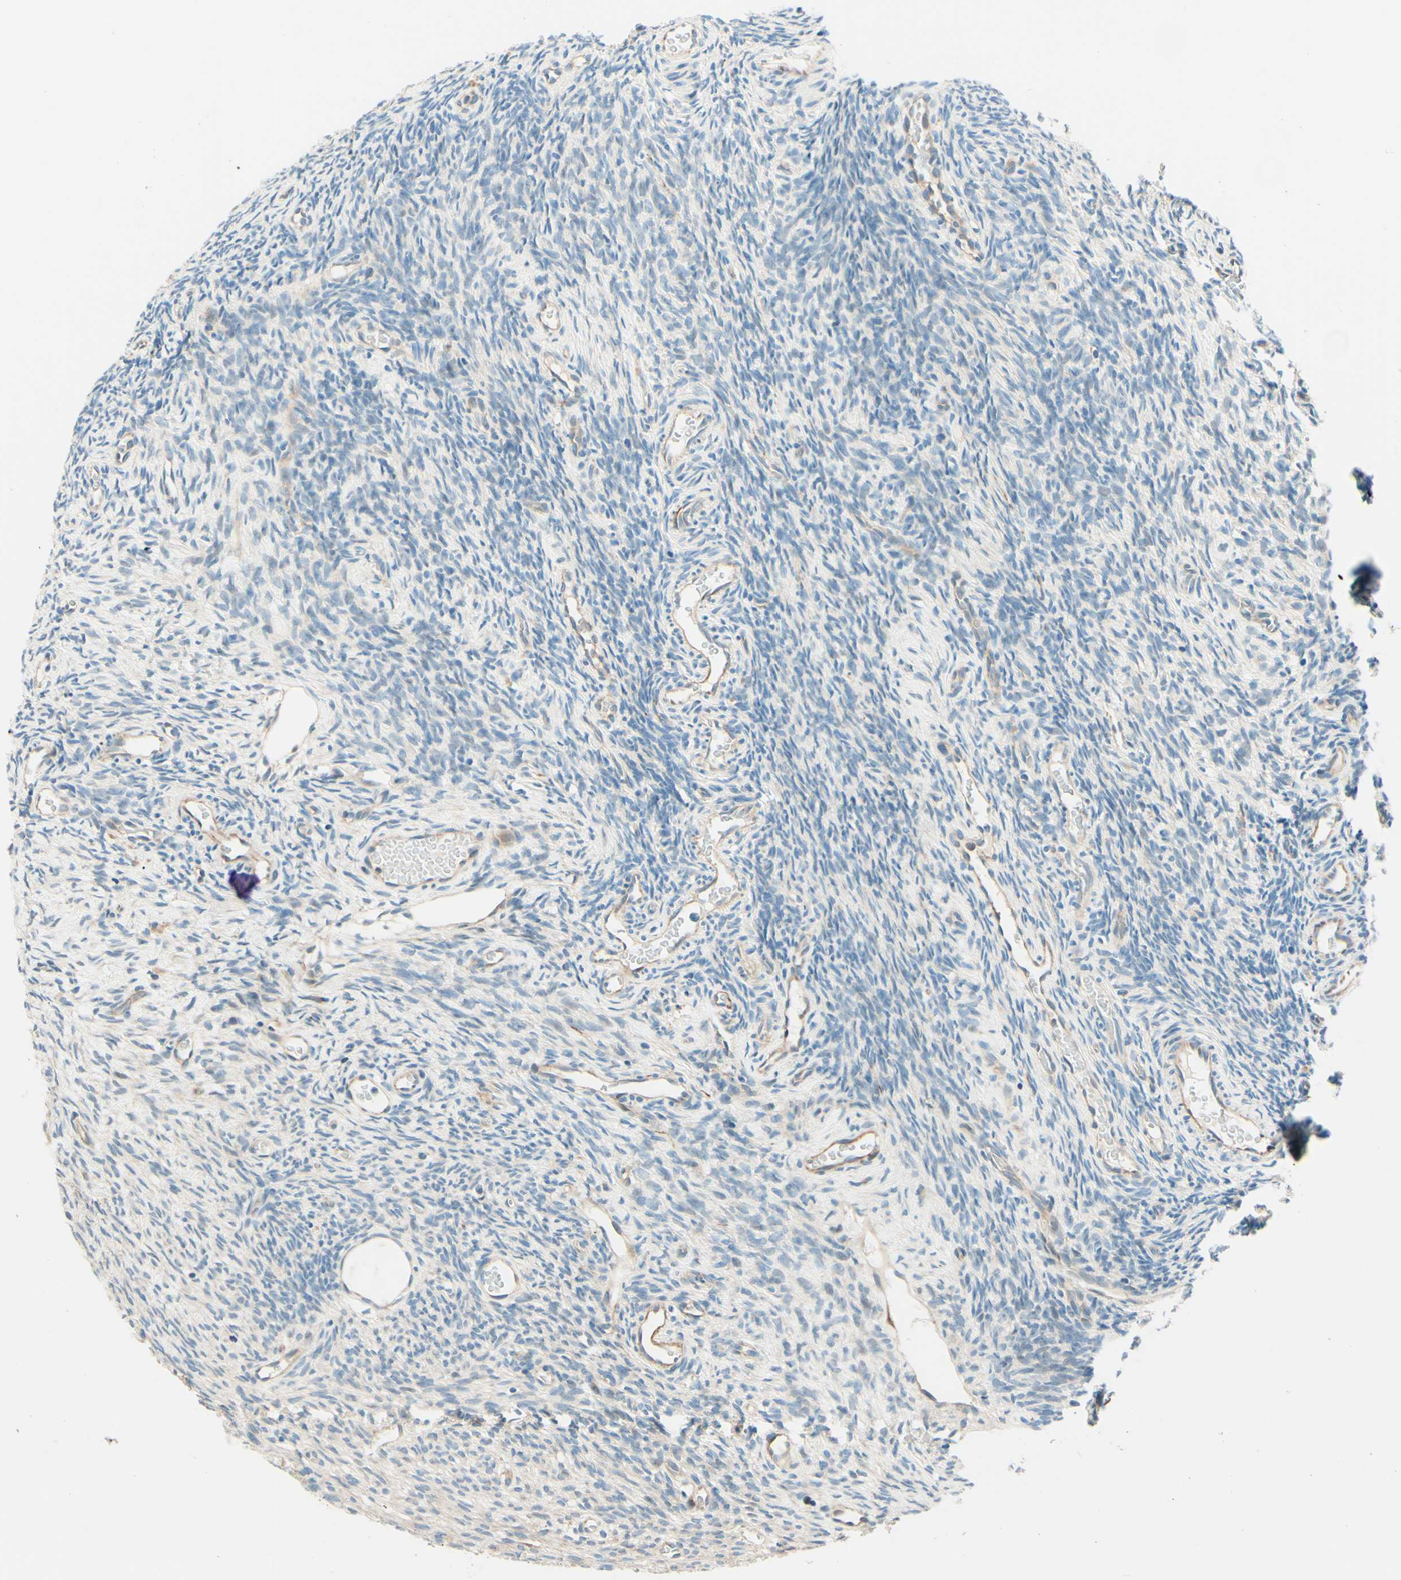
{"staining": {"intensity": "negative", "quantity": "none", "location": "none"}, "tissue": "ovary", "cell_type": "Ovarian stroma cells", "image_type": "normal", "snomed": [{"axis": "morphology", "description": "Normal tissue, NOS"}, {"axis": "topography", "description": "Ovary"}], "caption": "Unremarkable ovary was stained to show a protein in brown. There is no significant positivity in ovarian stroma cells. Brightfield microscopy of IHC stained with DAB (brown) and hematoxylin (blue), captured at high magnification.", "gene": "TAOK2", "patient": {"sex": "female", "age": 35}}